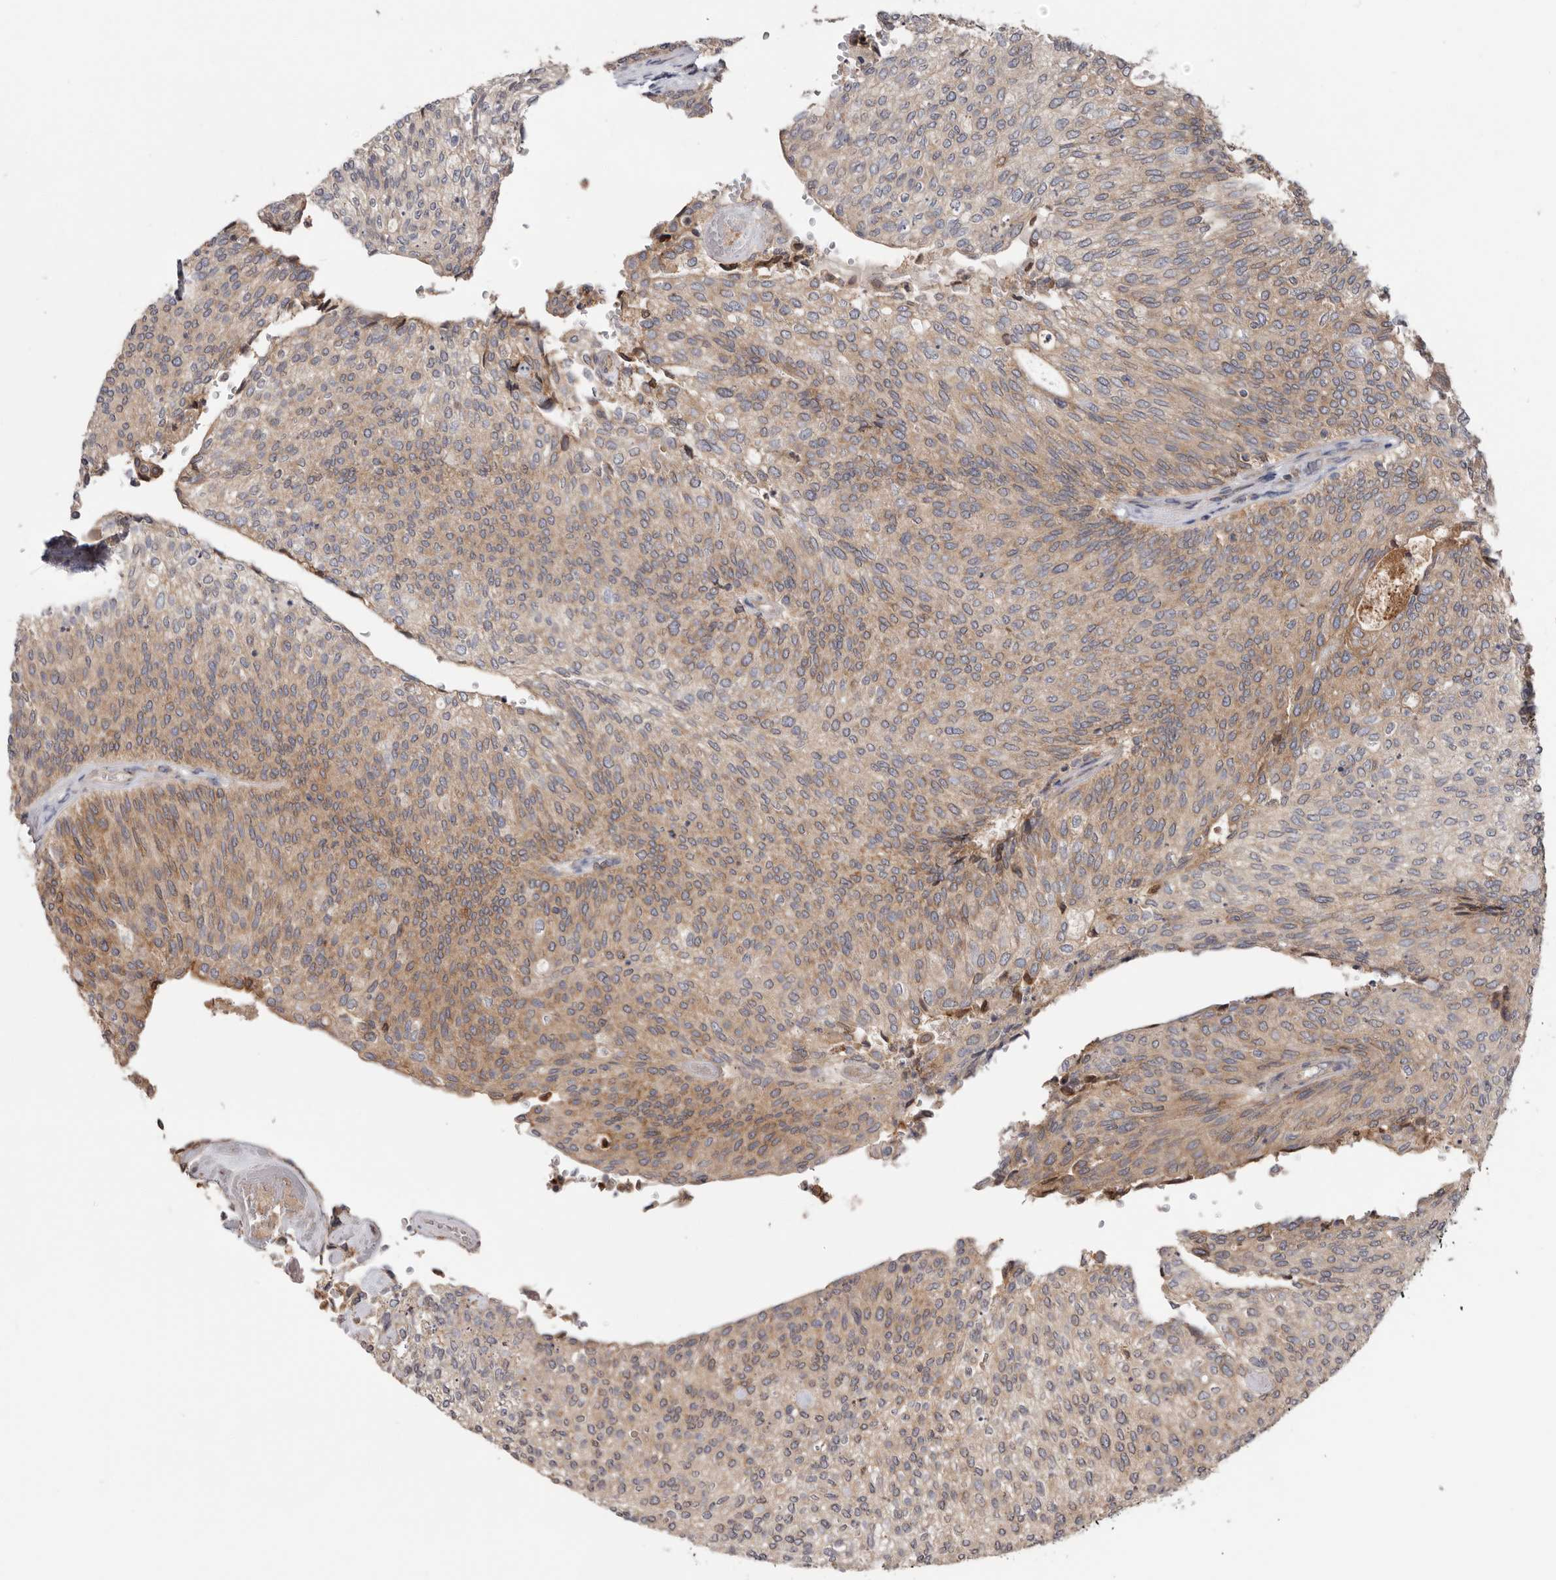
{"staining": {"intensity": "weak", "quantity": "25%-75%", "location": "cytoplasmic/membranous"}, "tissue": "urothelial cancer", "cell_type": "Tumor cells", "image_type": "cancer", "snomed": [{"axis": "morphology", "description": "Urothelial carcinoma, Low grade"}, {"axis": "topography", "description": "Urinary bladder"}], "caption": "Human urothelial cancer stained for a protein (brown) shows weak cytoplasmic/membranous positive staining in about 25%-75% of tumor cells.", "gene": "TMUB1", "patient": {"sex": "female", "age": 79}}